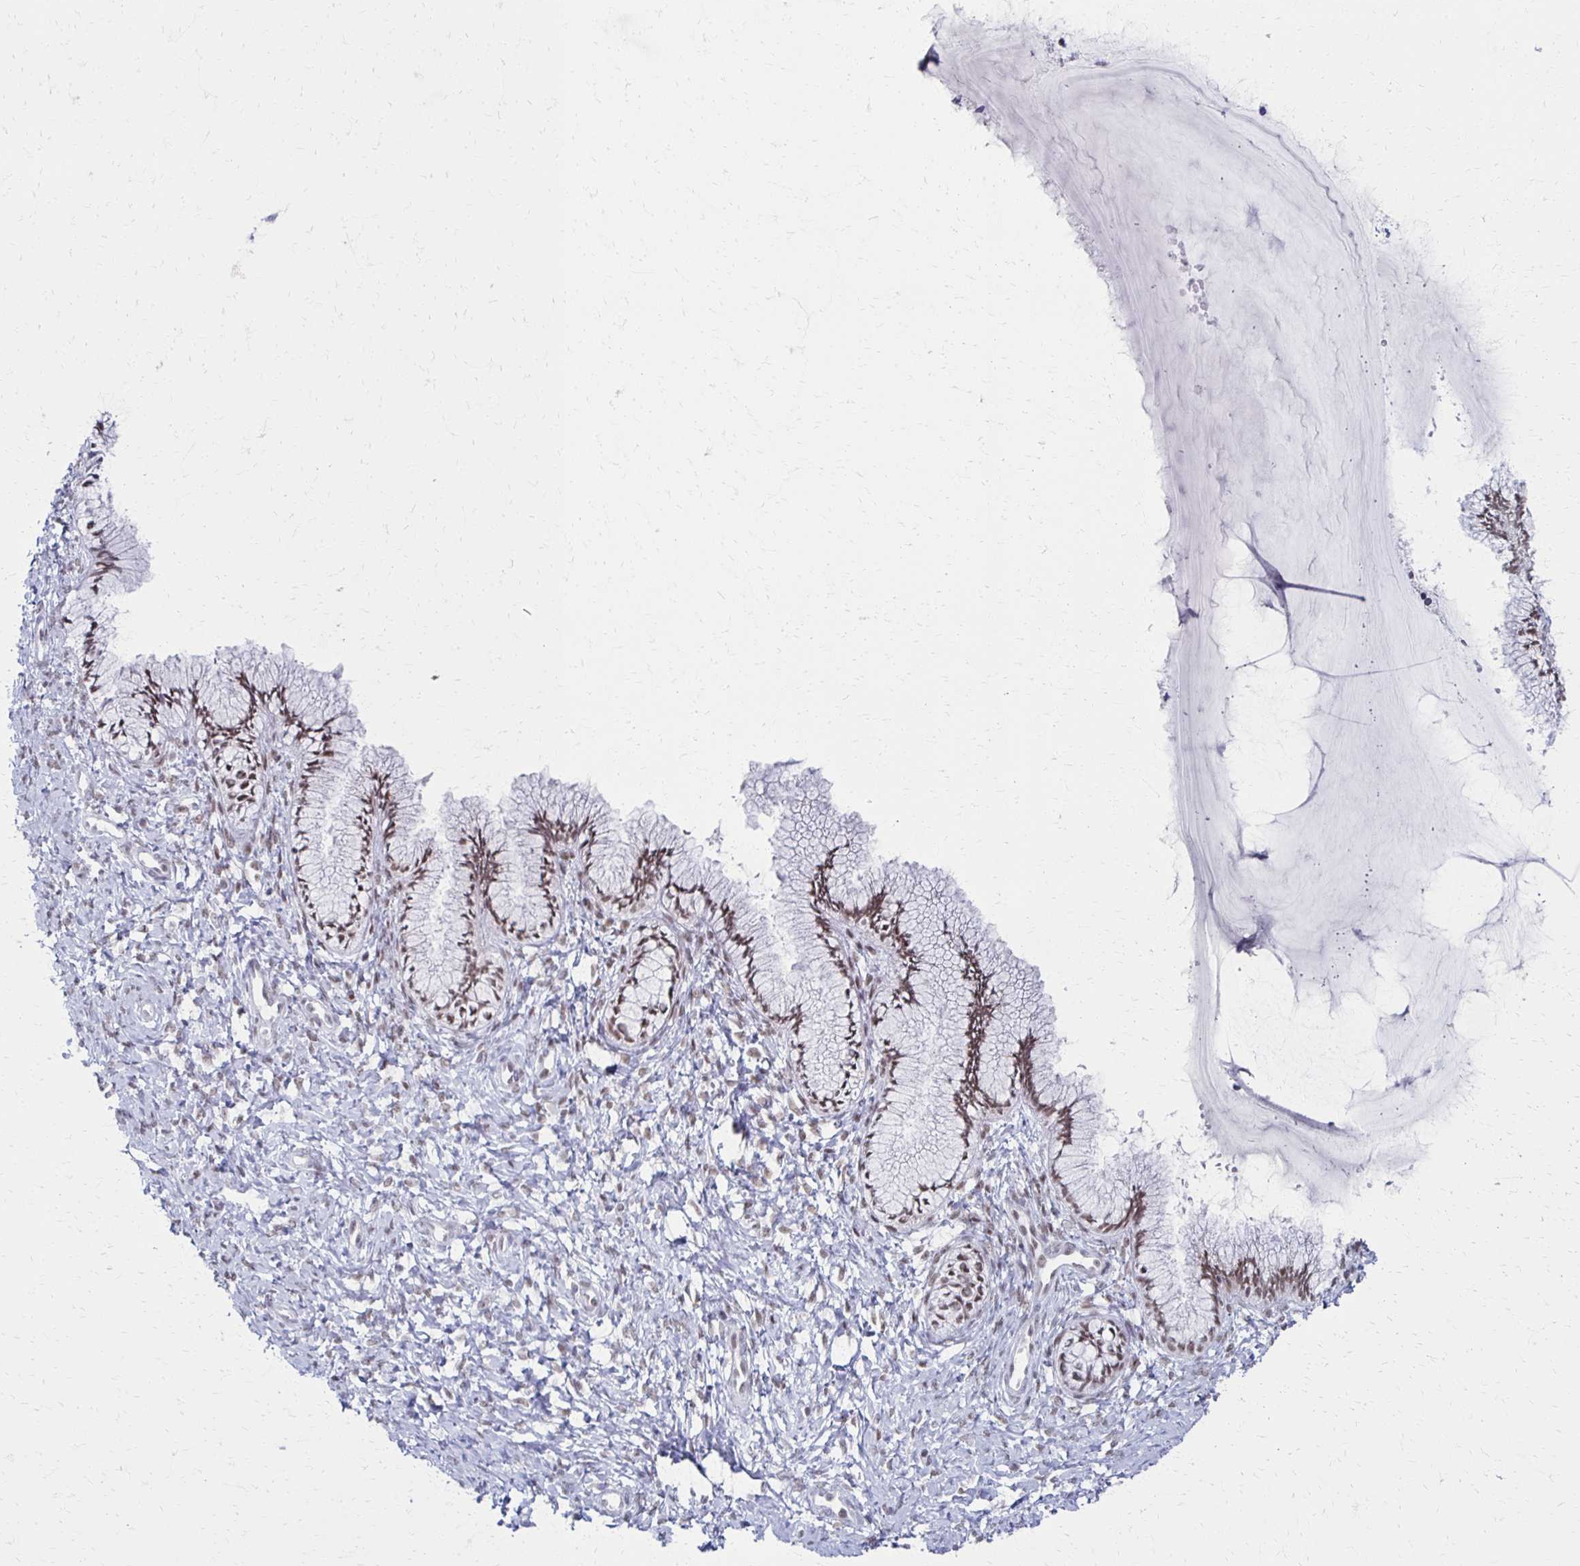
{"staining": {"intensity": "moderate", "quantity": "25%-75%", "location": "nuclear"}, "tissue": "cervix", "cell_type": "Glandular cells", "image_type": "normal", "snomed": [{"axis": "morphology", "description": "Normal tissue, NOS"}, {"axis": "topography", "description": "Cervix"}], "caption": "A micrograph of human cervix stained for a protein exhibits moderate nuclear brown staining in glandular cells.", "gene": "IRF7", "patient": {"sex": "female", "age": 37}}